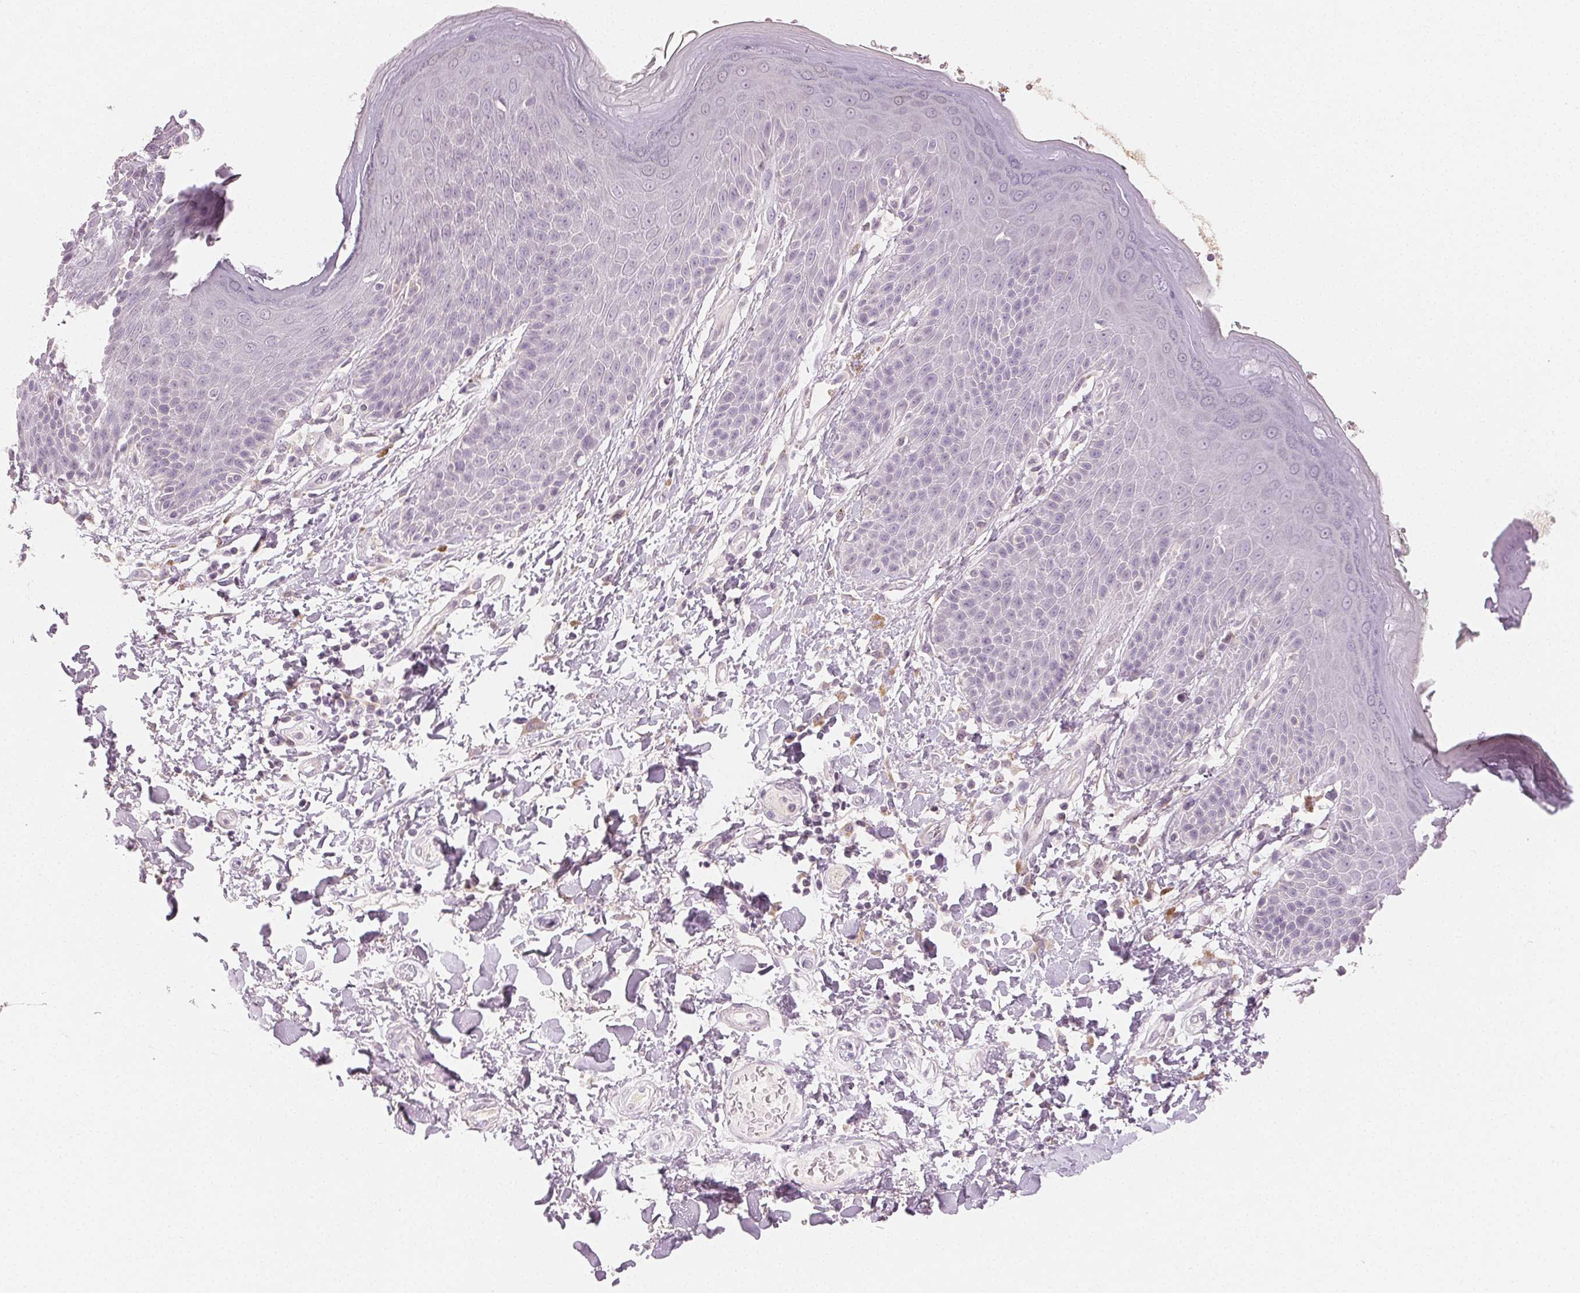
{"staining": {"intensity": "moderate", "quantity": "<25%", "location": "cytoplasmic/membranous"}, "tissue": "skin", "cell_type": "Epidermal cells", "image_type": "normal", "snomed": [{"axis": "morphology", "description": "Normal tissue, NOS"}, {"axis": "topography", "description": "Anal"}, {"axis": "topography", "description": "Peripheral nerve tissue"}], "caption": "A high-resolution micrograph shows IHC staining of unremarkable skin, which displays moderate cytoplasmic/membranous expression in approximately <25% of epidermal cells. (Stains: DAB (3,3'-diaminobenzidine) in brown, nuclei in blue, Microscopy: brightfield microscopy at high magnification).", "gene": "MAP1LC3A", "patient": {"sex": "male", "age": 51}}